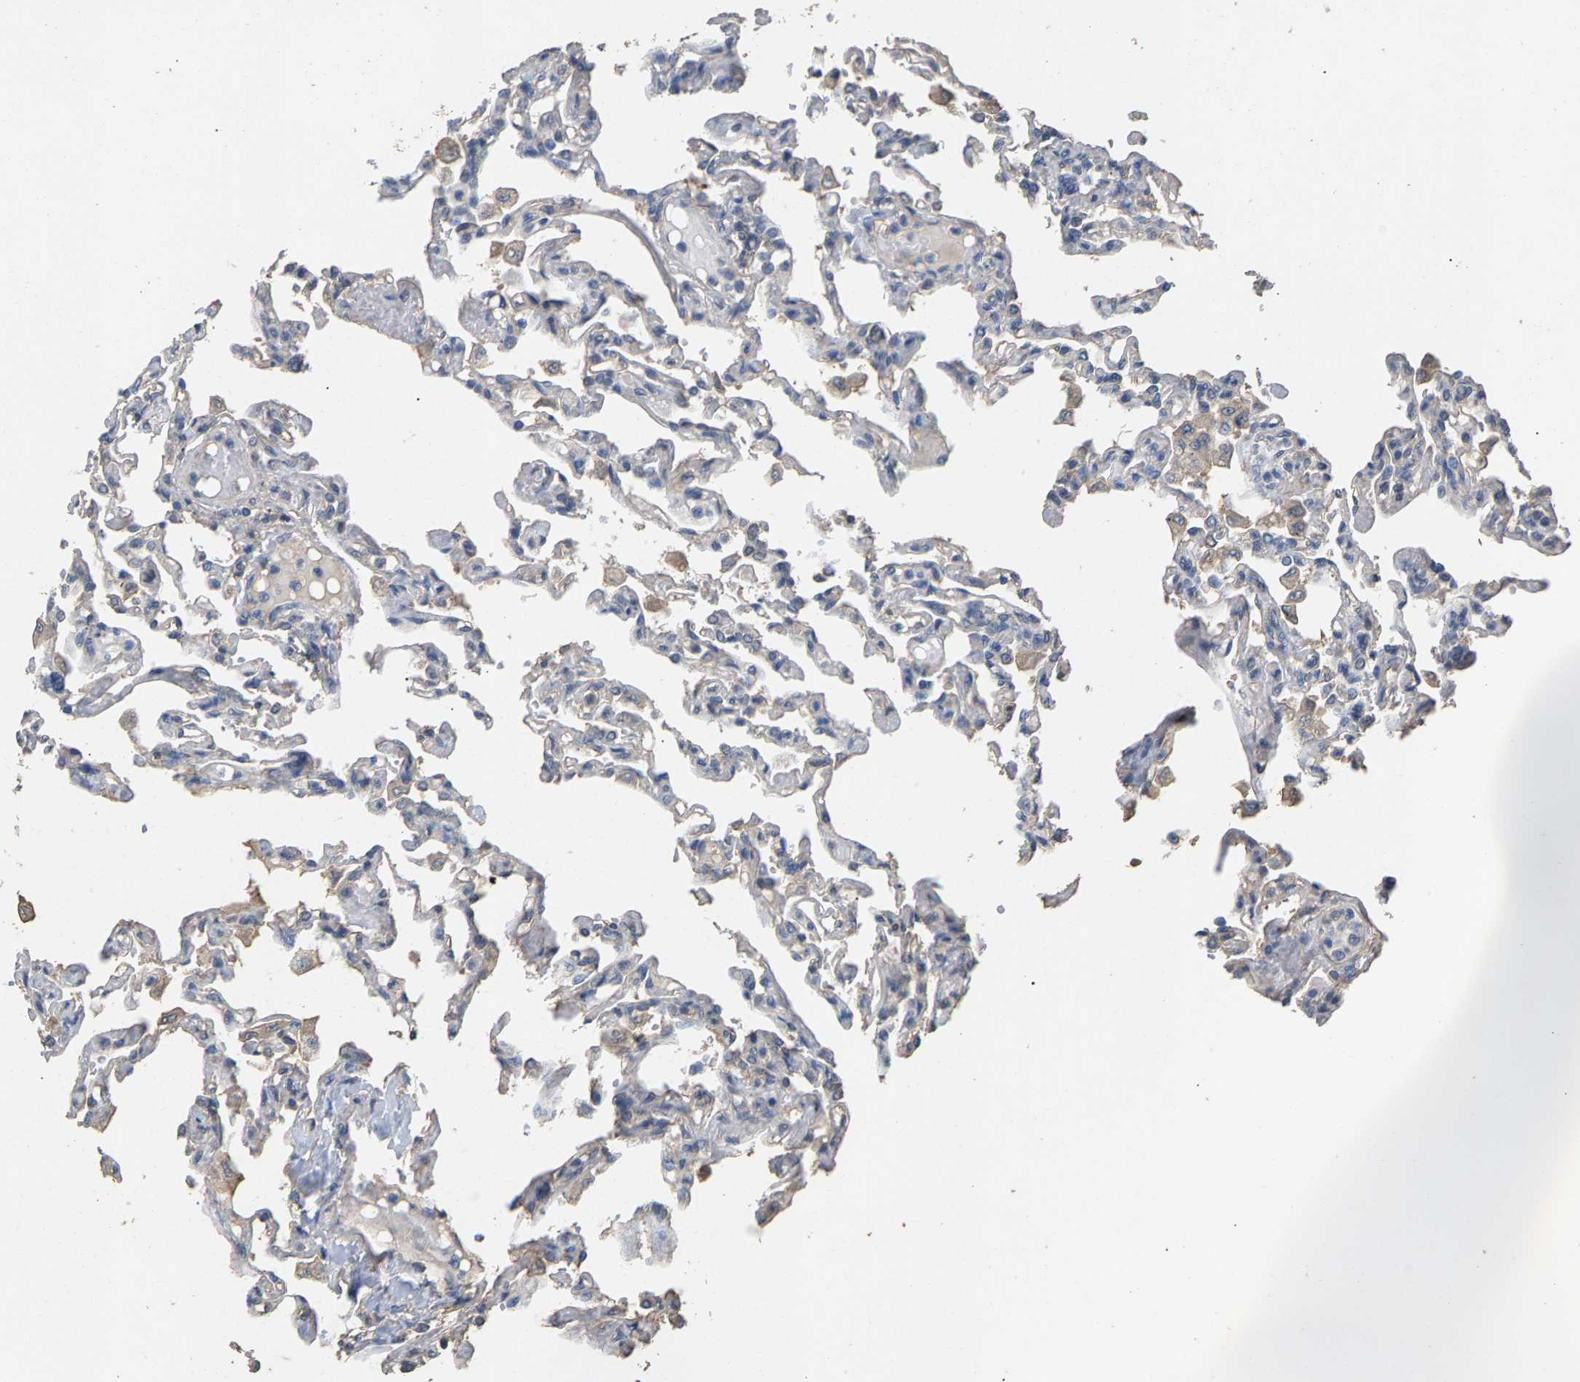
{"staining": {"intensity": "weak", "quantity": "25%-75%", "location": "cytoplasmic/membranous"}, "tissue": "lung", "cell_type": "Alveolar cells", "image_type": "normal", "snomed": [{"axis": "morphology", "description": "Normal tissue, NOS"}, {"axis": "topography", "description": "Lung"}], "caption": "Protein expression by immunohistochemistry (IHC) exhibits weak cytoplasmic/membranous expression in about 25%-75% of alveolar cells in normal lung.", "gene": "HTRA3", "patient": {"sex": "male", "age": 21}}